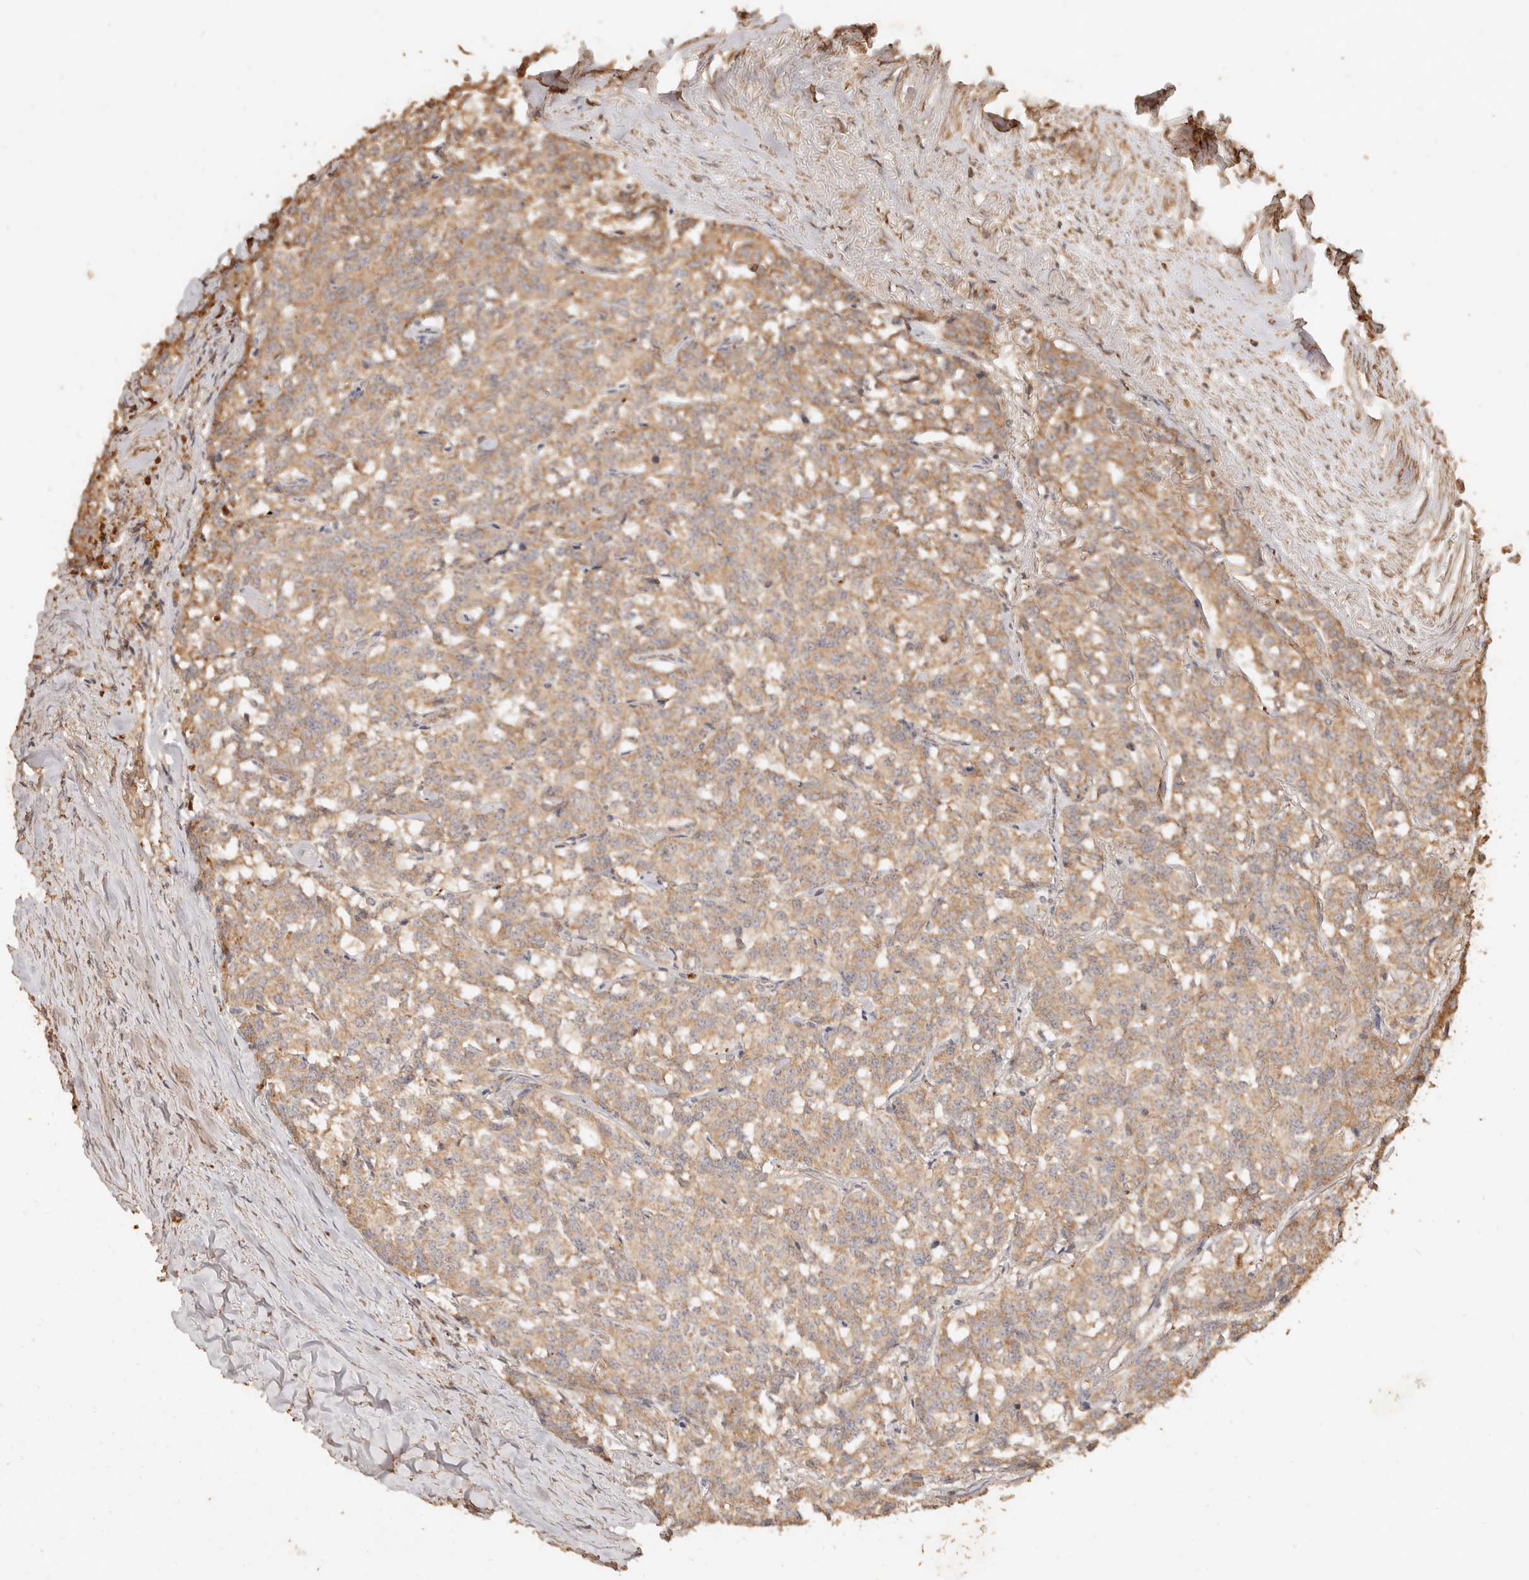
{"staining": {"intensity": "moderate", "quantity": ">75%", "location": "cytoplasmic/membranous"}, "tissue": "carcinoid", "cell_type": "Tumor cells", "image_type": "cancer", "snomed": [{"axis": "morphology", "description": "Carcinoid, malignant, NOS"}, {"axis": "topography", "description": "Lung"}], "caption": "Immunohistochemistry (IHC) image of neoplastic tissue: human carcinoid (malignant) stained using immunohistochemistry displays medium levels of moderate protein expression localized specifically in the cytoplasmic/membranous of tumor cells, appearing as a cytoplasmic/membranous brown color.", "gene": "FAM180B", "patient": {"sex": "female", "age": 46}}